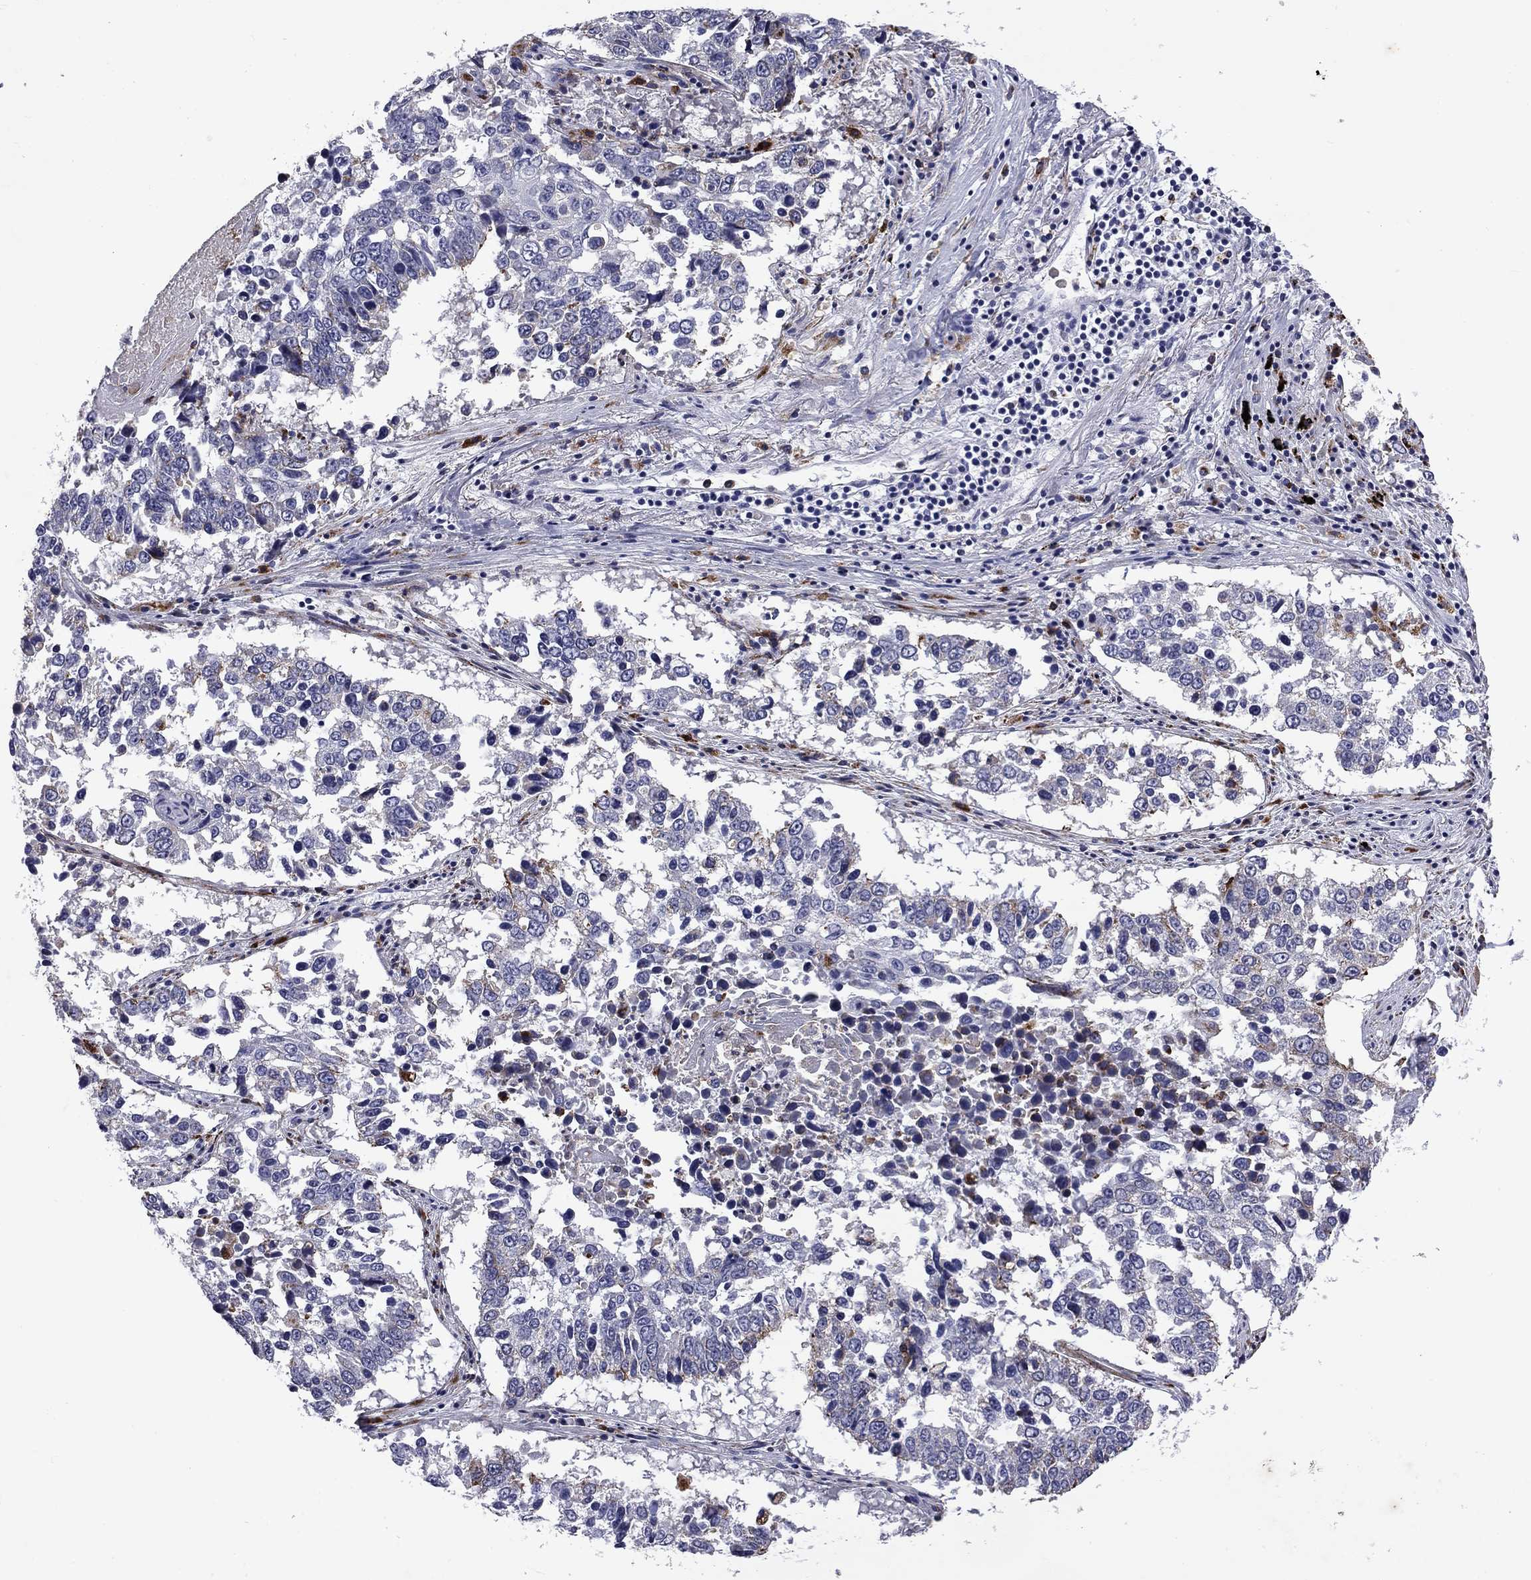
{"staining": {"intensity": "negative", "quantity": "none", "location": "none"}, "tissue": "lung cancer", "cell_type": "Tumor cells", "image_type": "cancer", "snomed": [{"axis": "morphology", "description": "Squamous cell carcinoma, NOS"}, {"axis": "topography", "description": "Lung"}], "caption": "This is an immunohistochemistry histopathology image of human lung cancer (squamous cell carcinoma). There is no positivity in tumor cells.", "gene": "MADCAM1", "patient": {"sex": "male", "age": 82}}